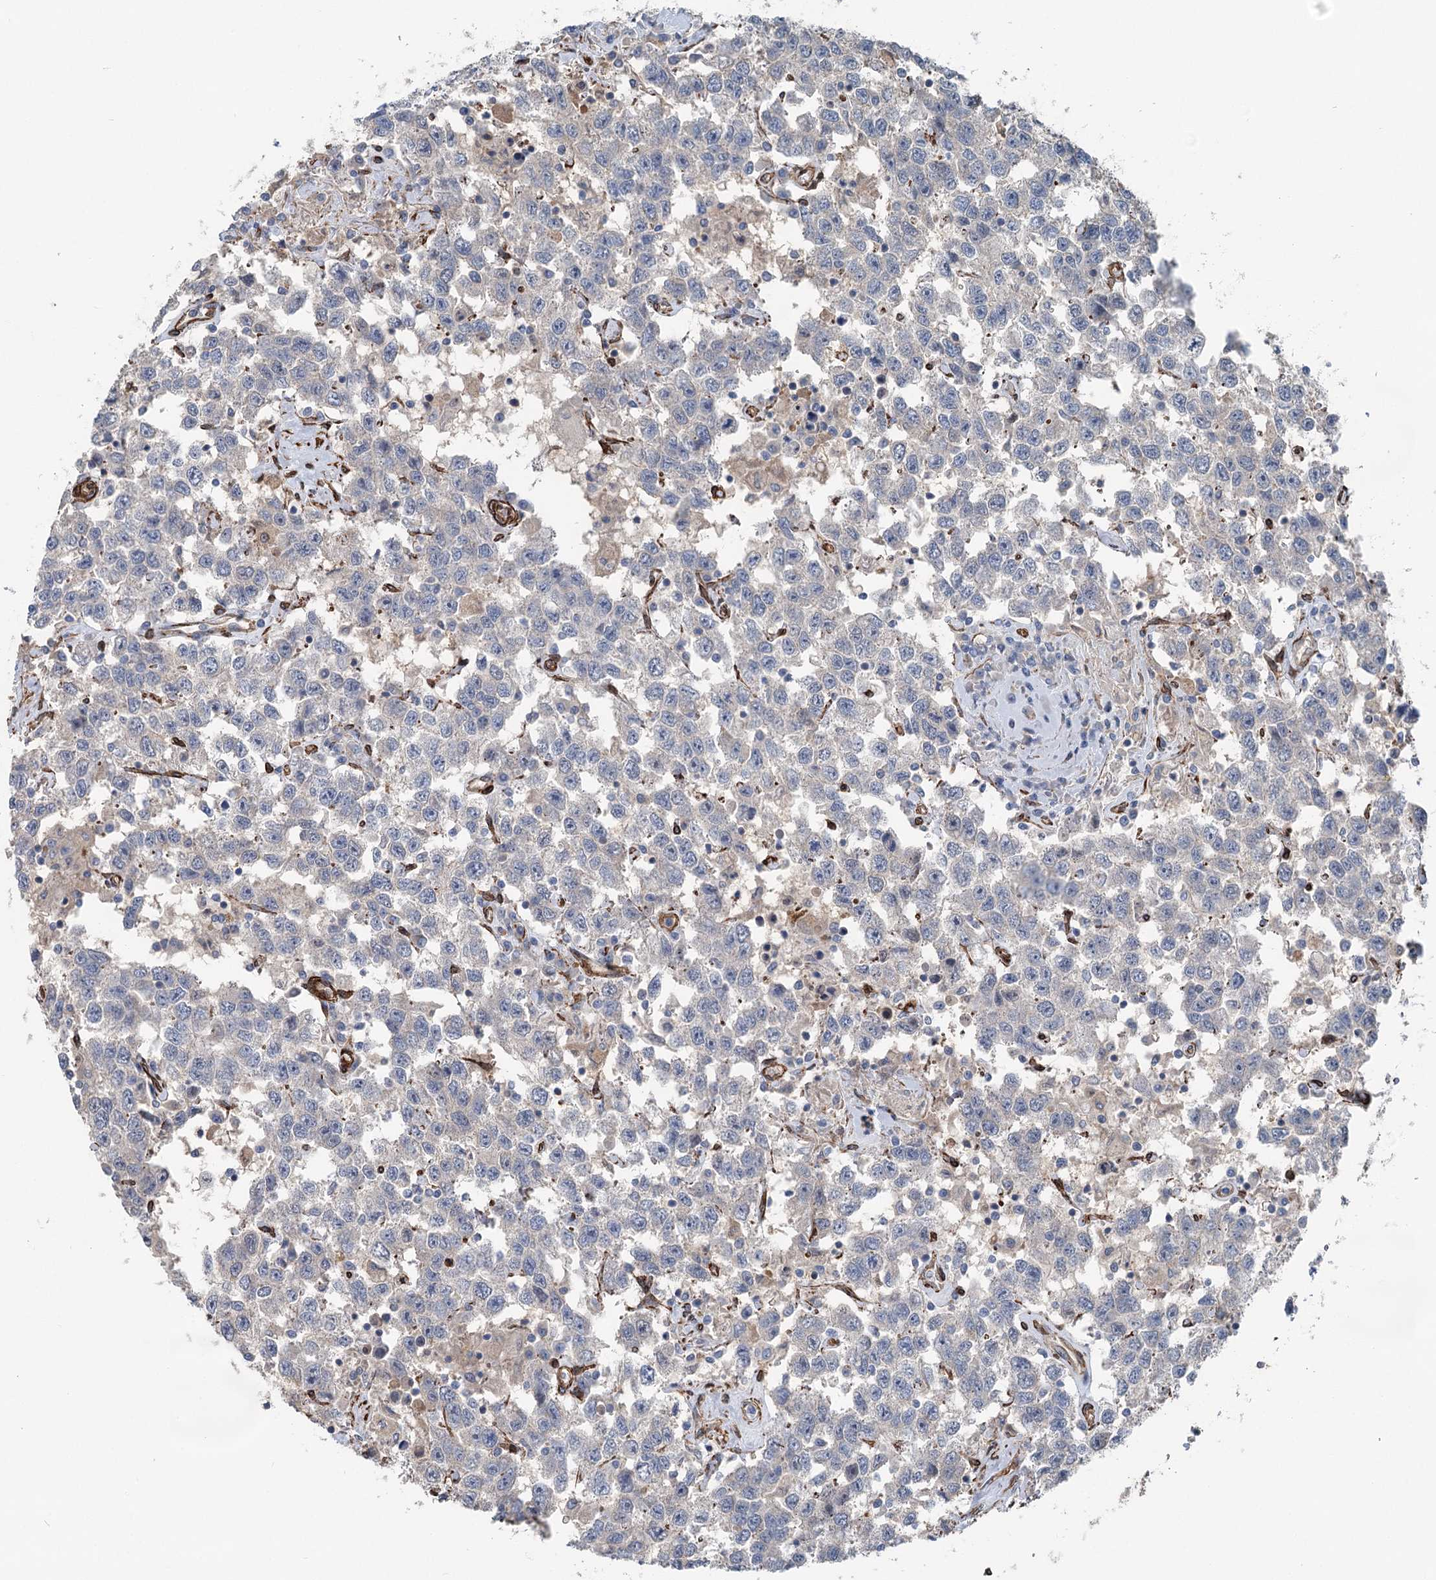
{"staining": {"intensity": "negative", "quantity": "none", "location": "none"}, "tissue": "testis cancer", "cell_type": "Tumor cells", "image_type": "cancer", "snomed": [{"axis": "morphology", "description": "Seminoma, NOS"}, {"axis": "topography", "description": "Testis"}], "caption": "DAB immunohistochemical staining of testis seminoma displays no significant staining in tumor cells. The staining was performed using DAB to visualize the protein expression in brown, while the nuclei were stained in blue with hematoxylin (Magnification: 20x).", "gene": "IQSEC1", "patient": {"sex": "male", "age": 41}}